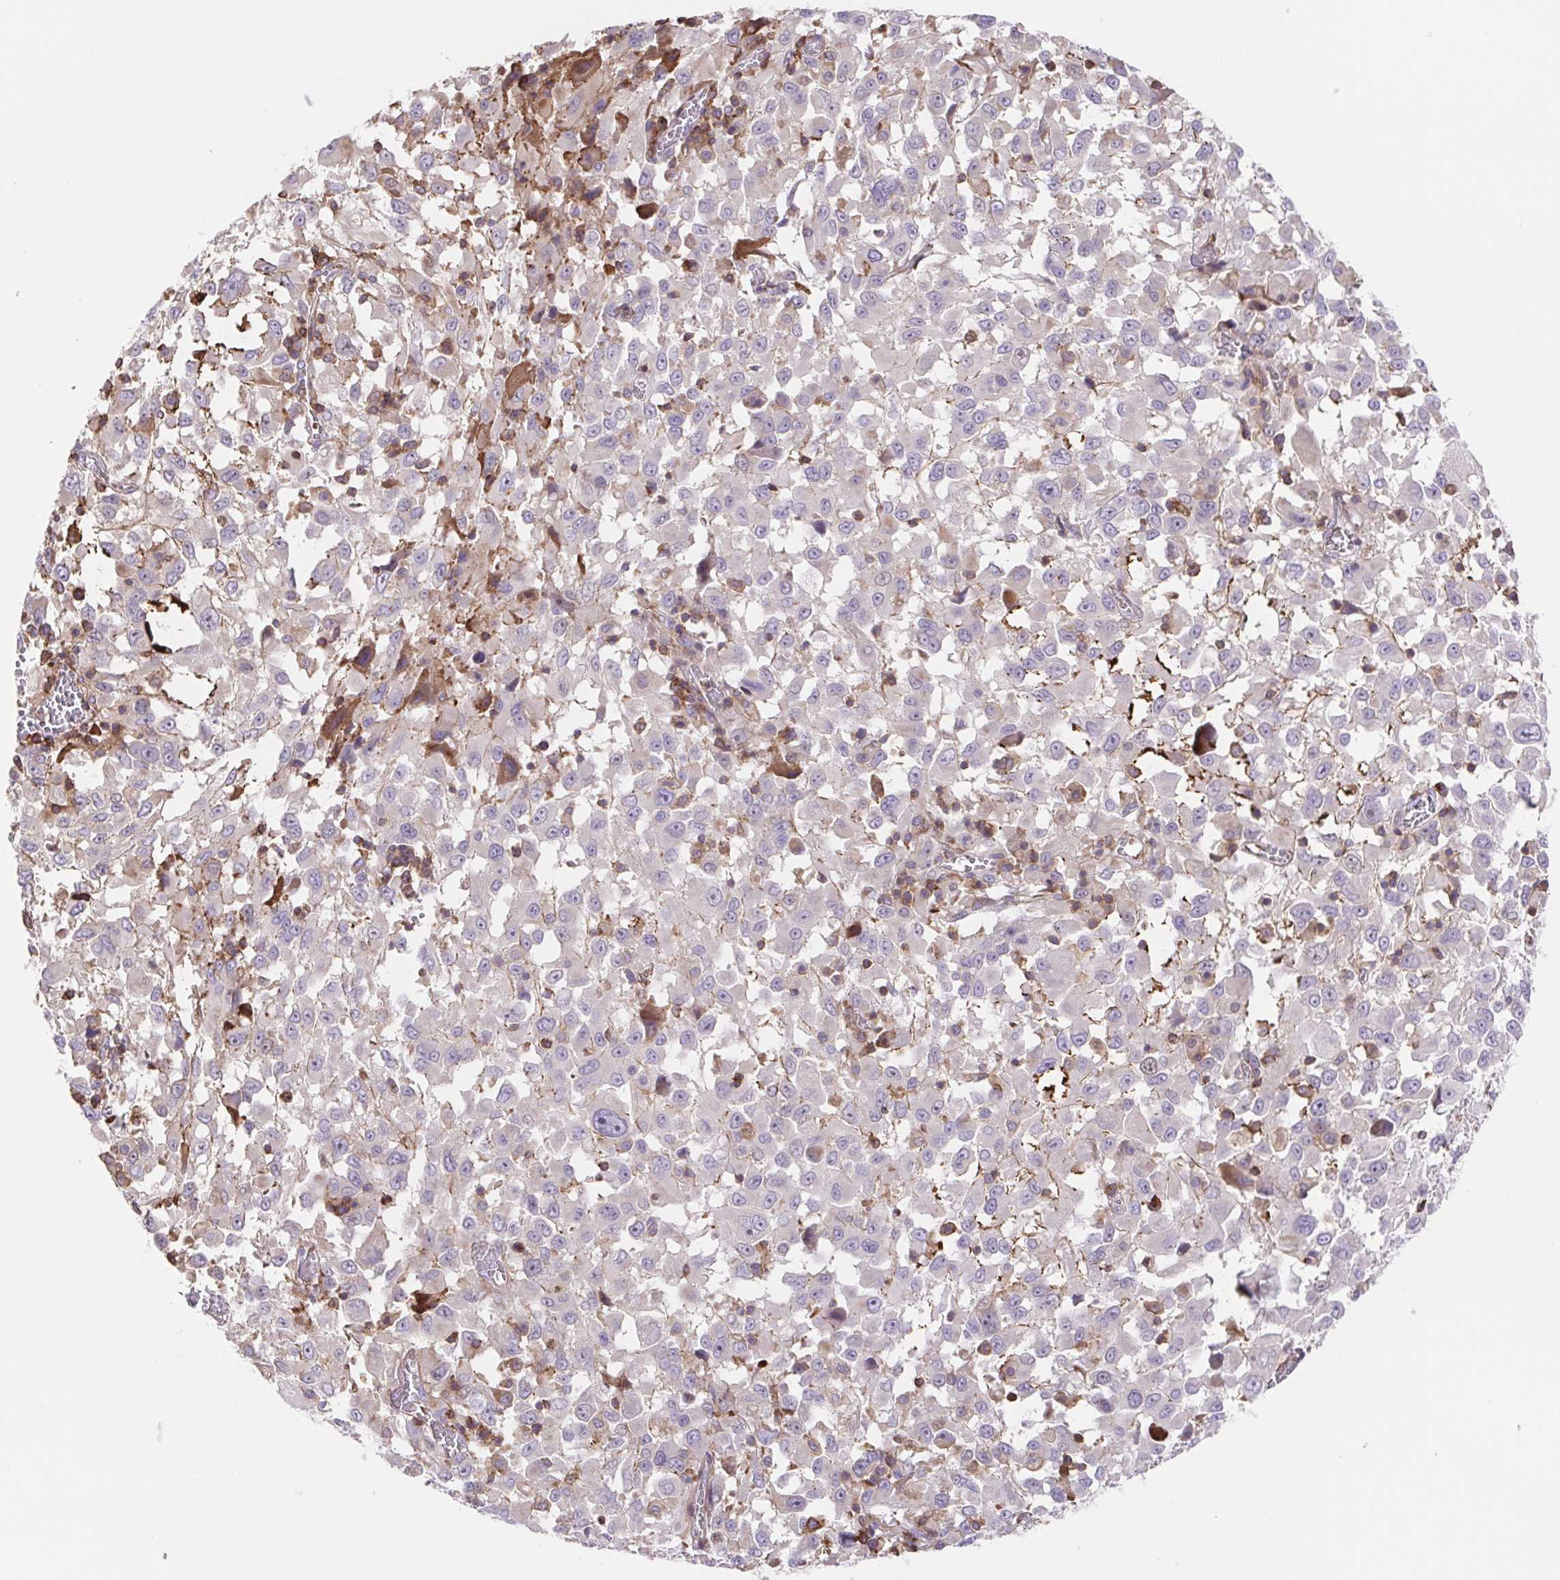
{"staining": {"intensity": "negative", "quantity": "none", "location": "none"}, "tissue": "melanoma", "cell_type": "Tumor cells", "image_type": "cancer", "snomed": [{"axis": "morphology", "description": "Malignant melanoma, Metastatic site"}, {"axis": "topography", "description": "Soft tissue"}], "caption": "Immunohistochemistry micrograph of neoplastic tissue: malignant melanoma (metastatic site) stained with DAB (3,3'-diaminobenzidine) displays no significant protein staining in tumor cells. (DAB (3,3'-diaminobenzidine) immunohistochemistry (IHC) visualized using brightfield microscopy, high magnification).", "gene": "TPRG1", "patient": {"sex": "male", "age": 50}}